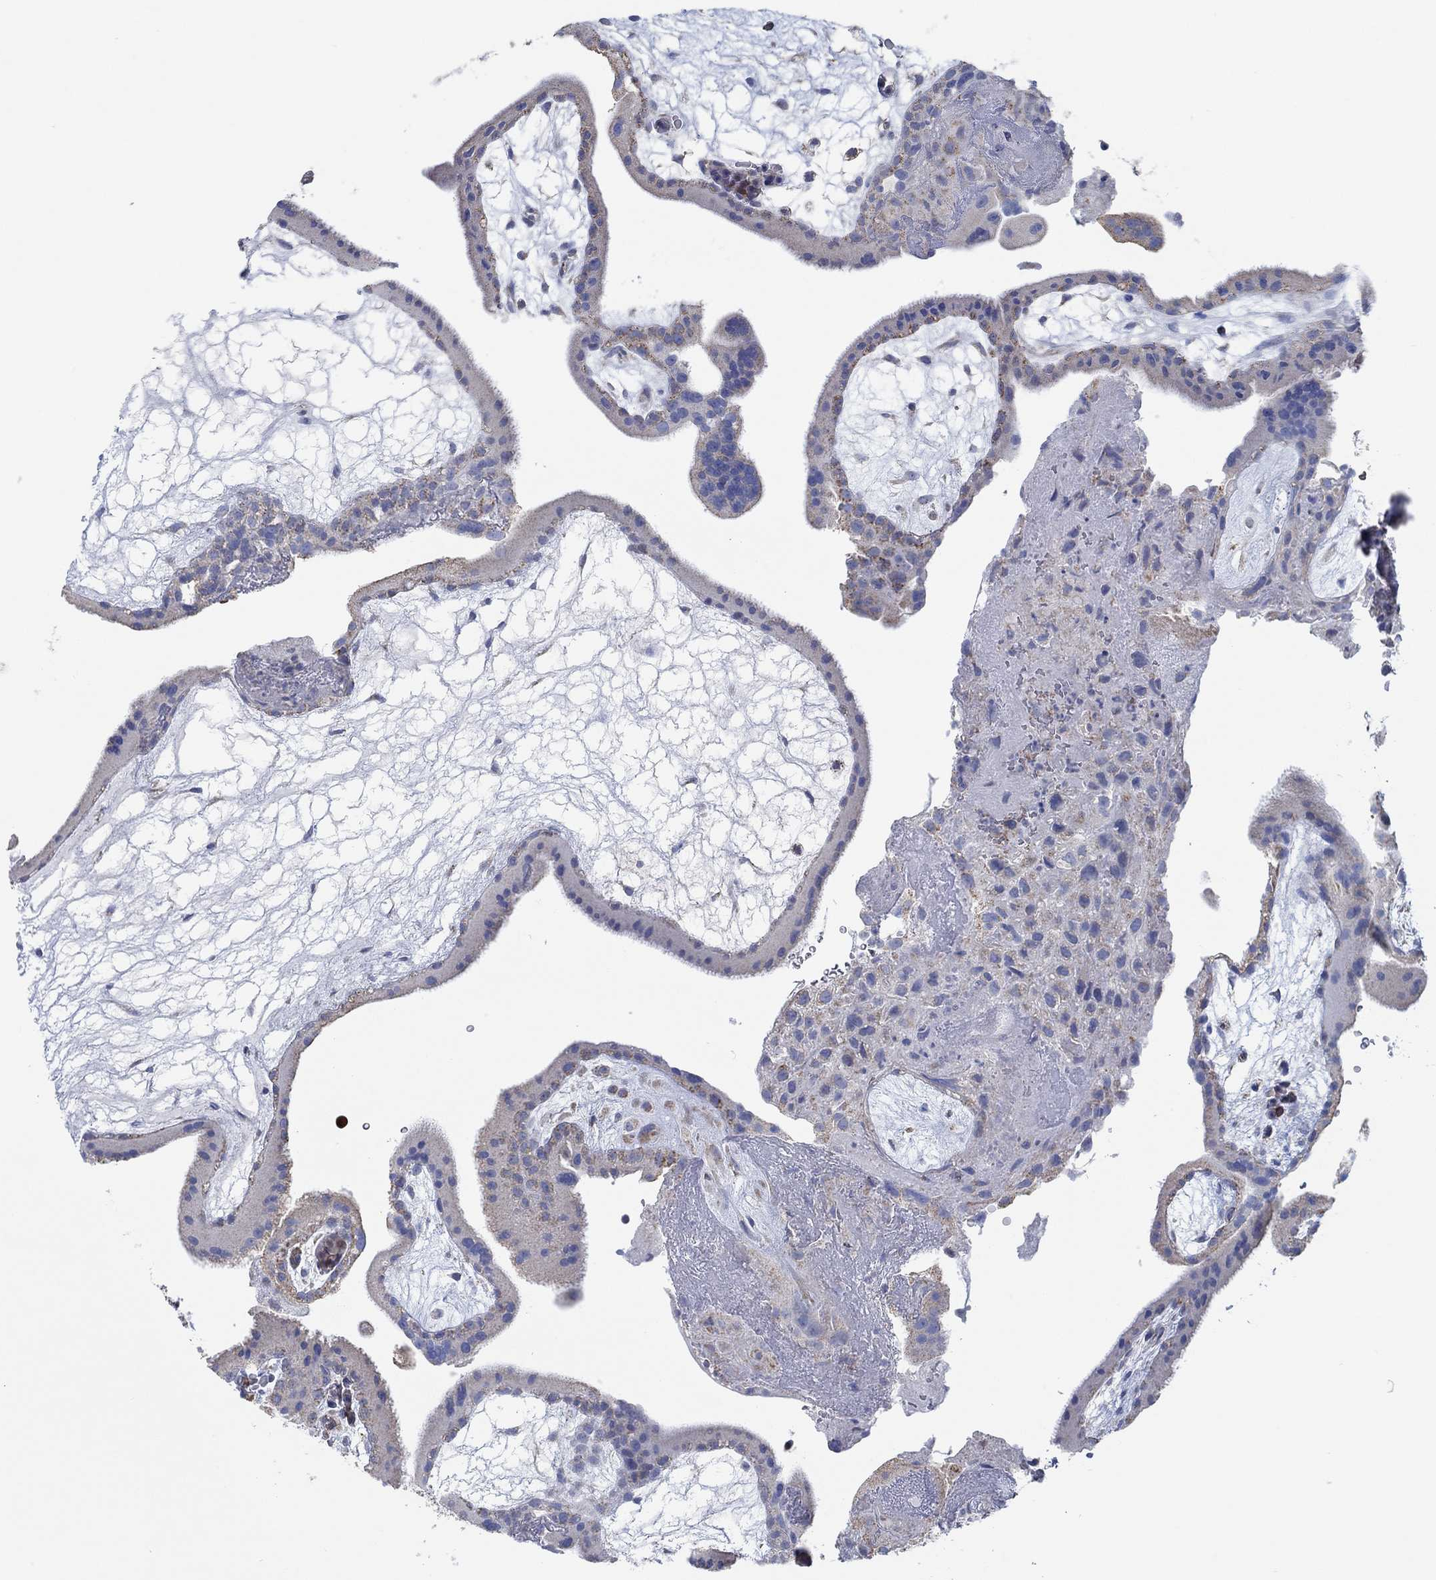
{"staining": {"intensity": "negative", "quantity": "none", "location": "none"}, "tissue": "placenta", "cell_type": "Decidual cells", "image_type": "normal", "snomed": [{"axis": "morphology", "description": "Normal tissue, NOS"}, {"axis": "topography", "description": "Placenta"}], "caption": "Placenta stained for a protein using immunohistochemistry demonstrates no positivity decidual cells.", "gene": "GLOD5", "patient": {"sex": "female", "age": 19}}